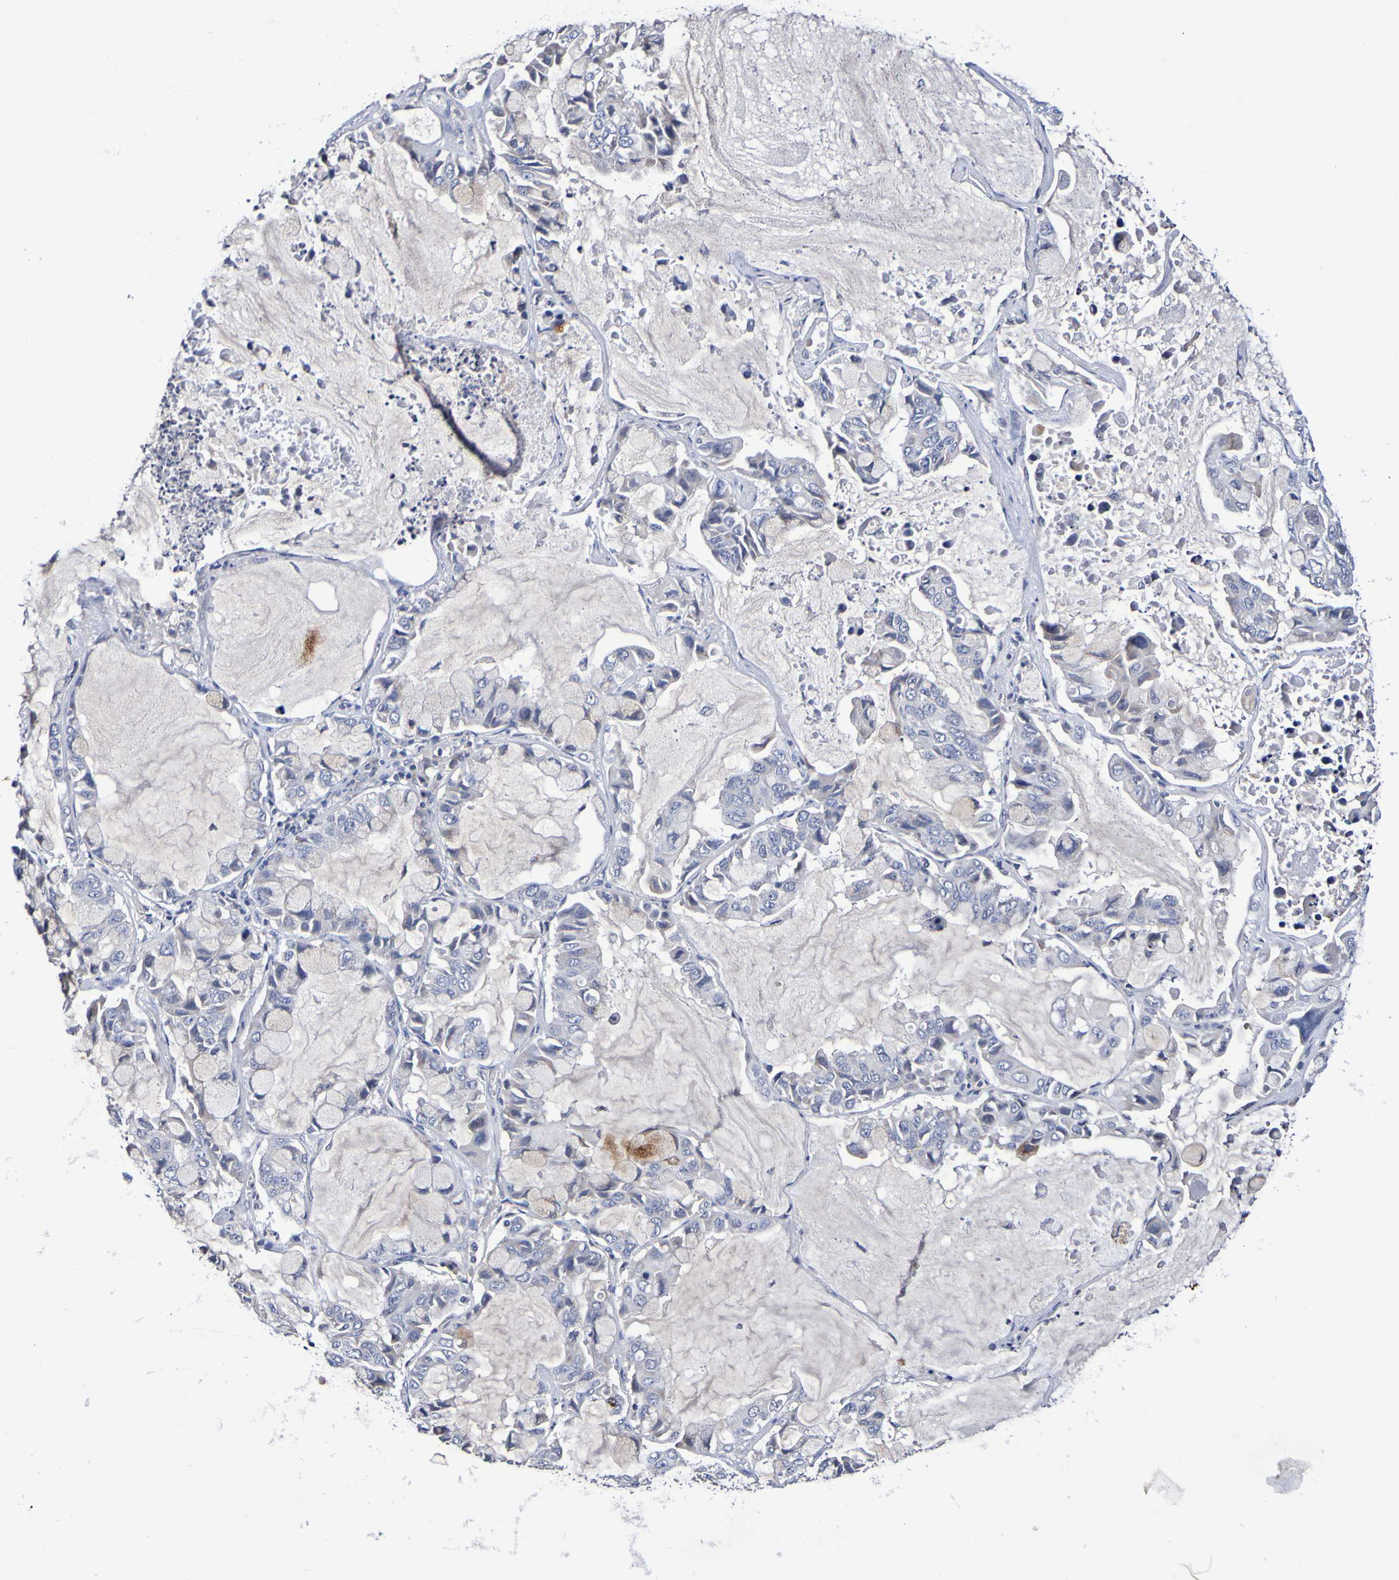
{"staining": {"intensity": "negative", "quantity": "none", "location": "none"}, "tissue": "lung cancer", "cell_type": "Tumor cells", "image_type": "cancer", "snomed": [{"axis": "morphology", "description": "Adenocarcinoma, NOS"}, {"axis": "topography", "description": "Lung"}], "caption": "Immunohistochemistry (IHC) histopathology image of neoplastic tissue: human lung cancer stained with DAB (3,3'-diaminobenzidine) exhibits no significant protein staining in tumor cells. (Brightfield microscopy of DAB (3,3'-diaminobenzidine) IHC at high magnification).", "gene": "PTP4A2", "patient": {"sex": "male", "age": 64}}